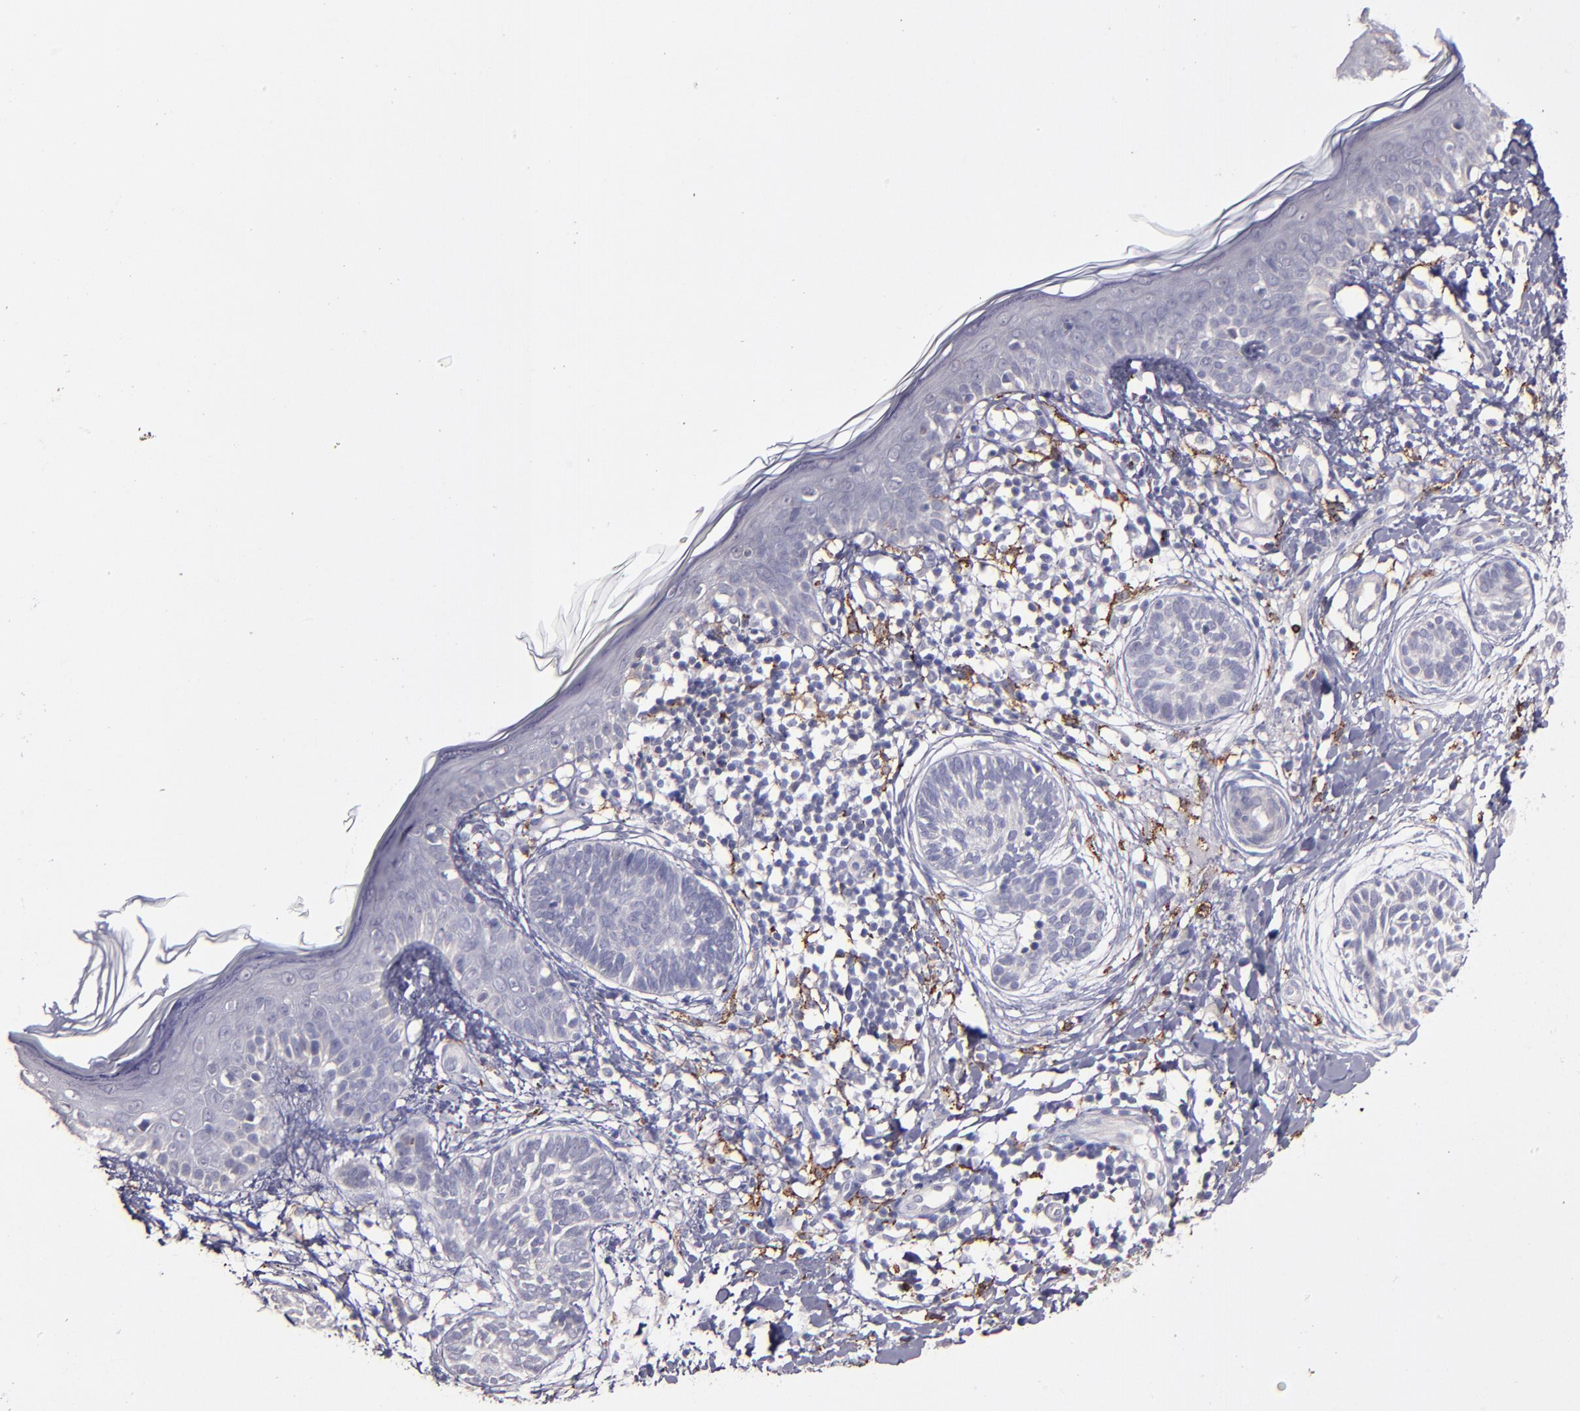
{"staining": {"intensity": "negative", "quantity": "none", "location": "none"}, "tissue": "skin cancer", "cell_type": "Tumor cells", "image_type": "cancer", "snomed": [{"axis": "morphology", "description": "Normal tissue, NOS"}, {"axis": "morphology", "description": "Basal cell carcinoma"}, {"axis": "topography", "description": "Skin"}], "caption": "Immunohistochemical staining of basal cell carcinoma (skin) reveals no significant staining in tumor cells. Nuclei are stained in blue.", "gene": "GLDC", "patient": {"sex": "male", "age": 63}}